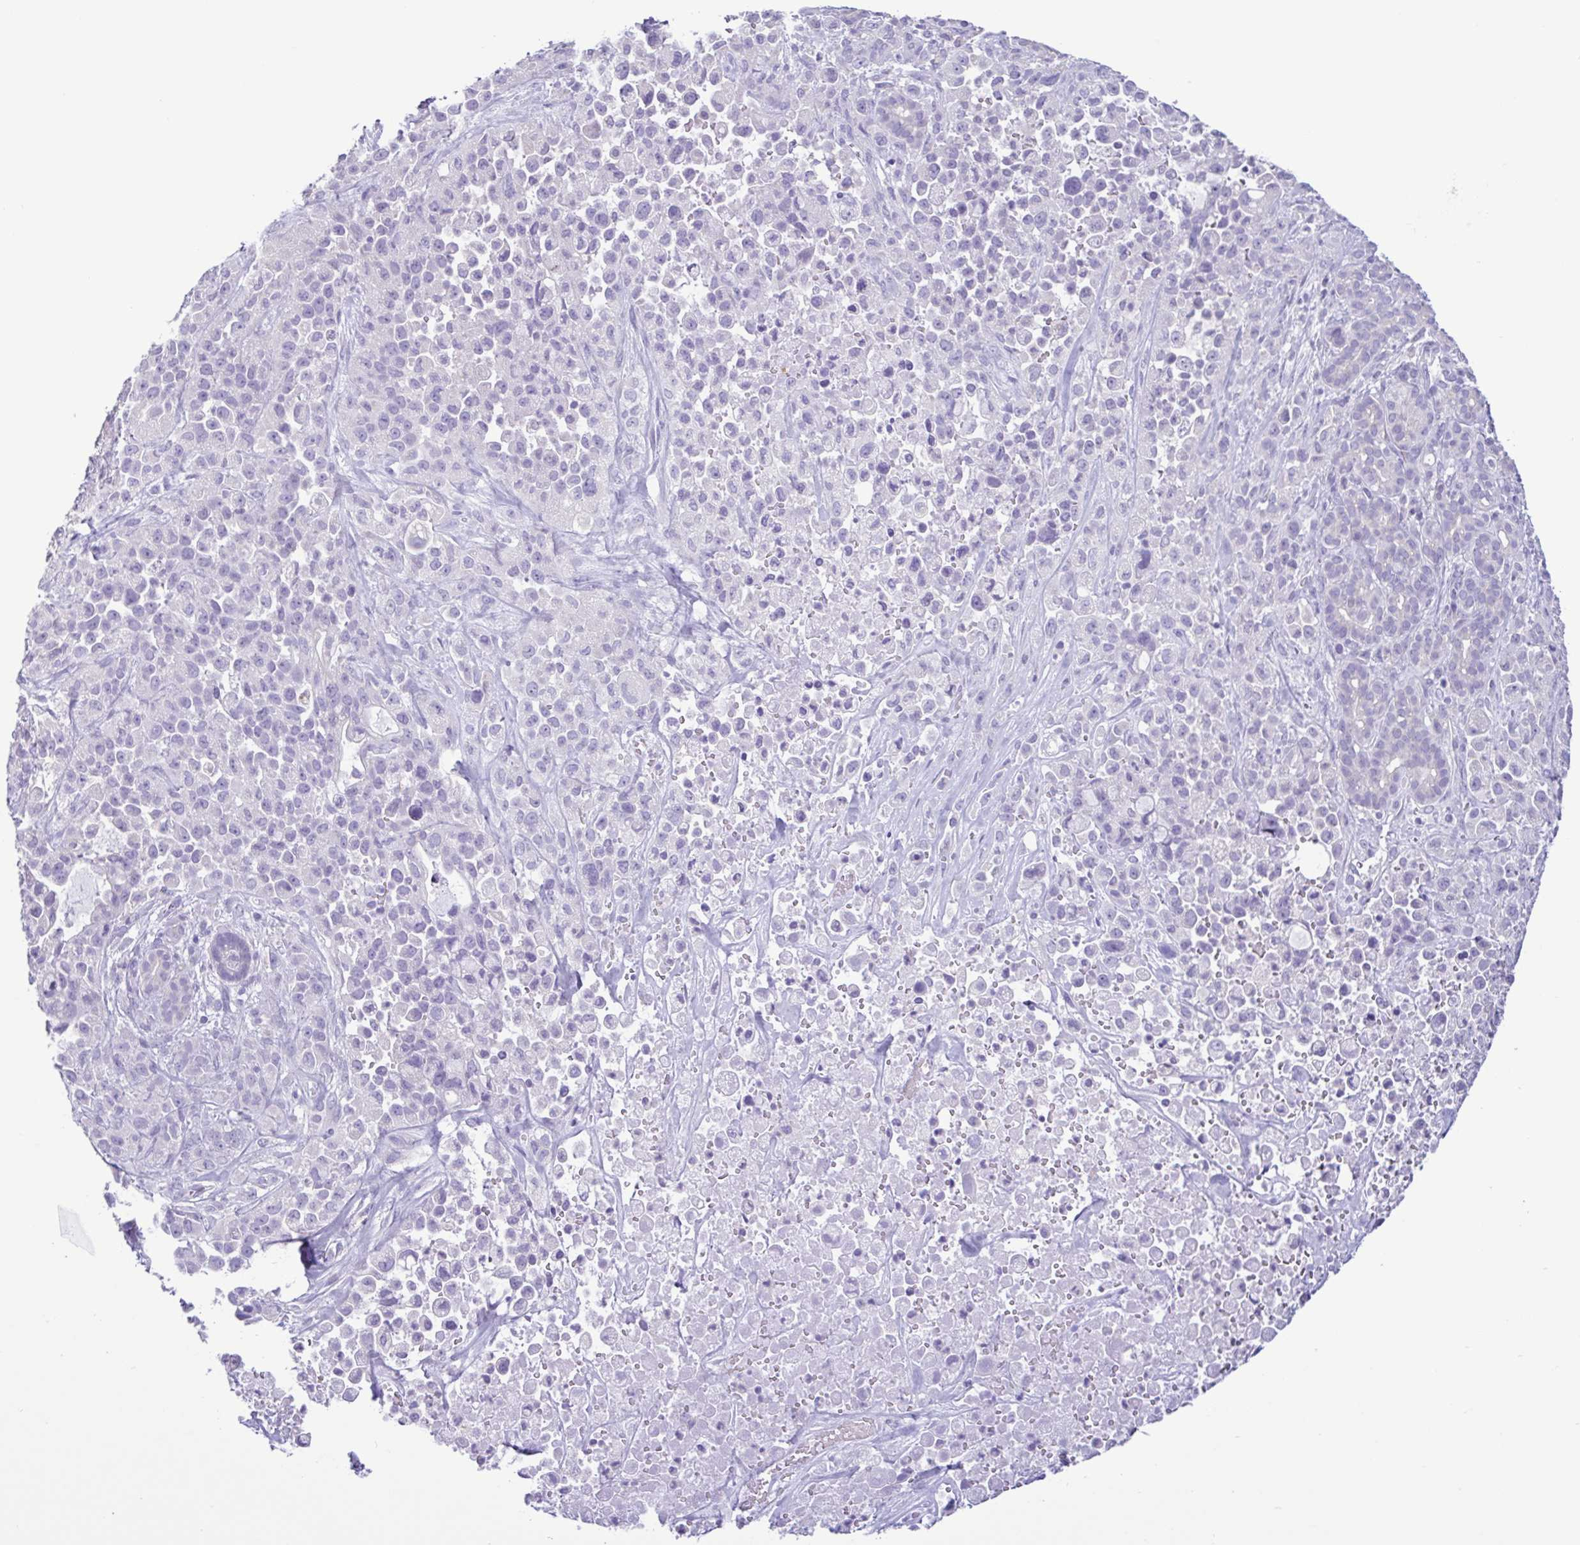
{"staining": {"intensity": "negative", "quantity": "none", "location": "none"}, "tissue": "pancreatic cancer", "cell_type": "Tumor cells", "image_type": "cancer", "snomed": [{"axis": "morphology", "description": "Adenocarcinoma, NOS"}, {"axis": "topography", "description": "Pancreas"}], "caption": "This is an immunohistochemistry image of pancreatic cancer. There is no staining in tumor cells.", "gene": "CBY2", "patient": {"sex": "male", "age": 44}}